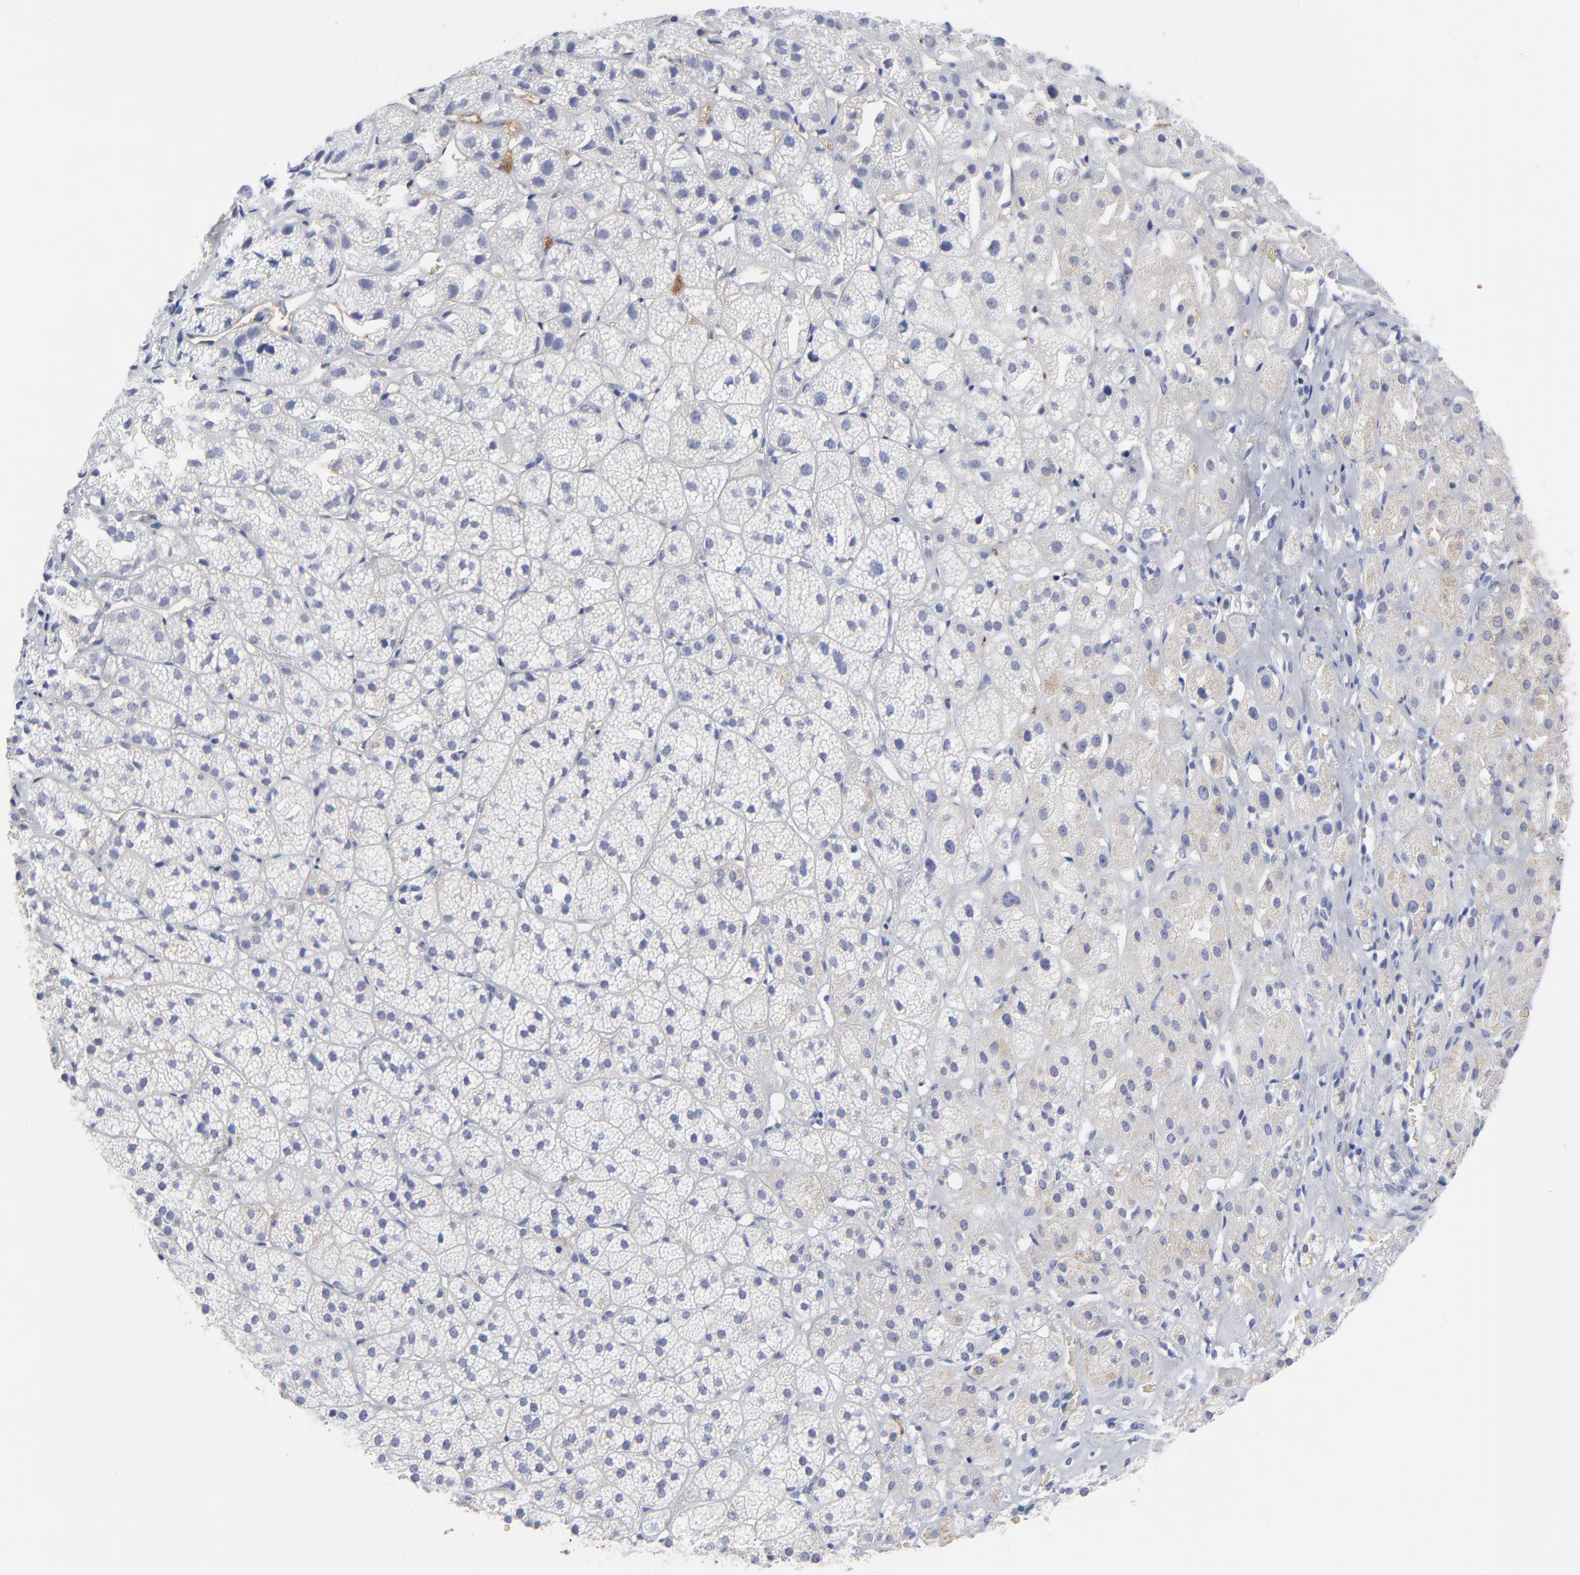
{"staining": {"intensity": "negative", "quantity": "none", "location": "none"}, "tissue": "adrenal gland", "cell_type": "Glandular cells", "image_type": "normal", "snomed": [{"axis": "morphology", "description": "Normal tissue, NOS"}, {"axis": "topography", "description": "Adrenal gland"}], "caption": "Human adrenal gland stained for a protein using IHC displays no staining in glandular cells.", "gene": "CNTN3", "patient": {"sex": "female", "age": 71}}